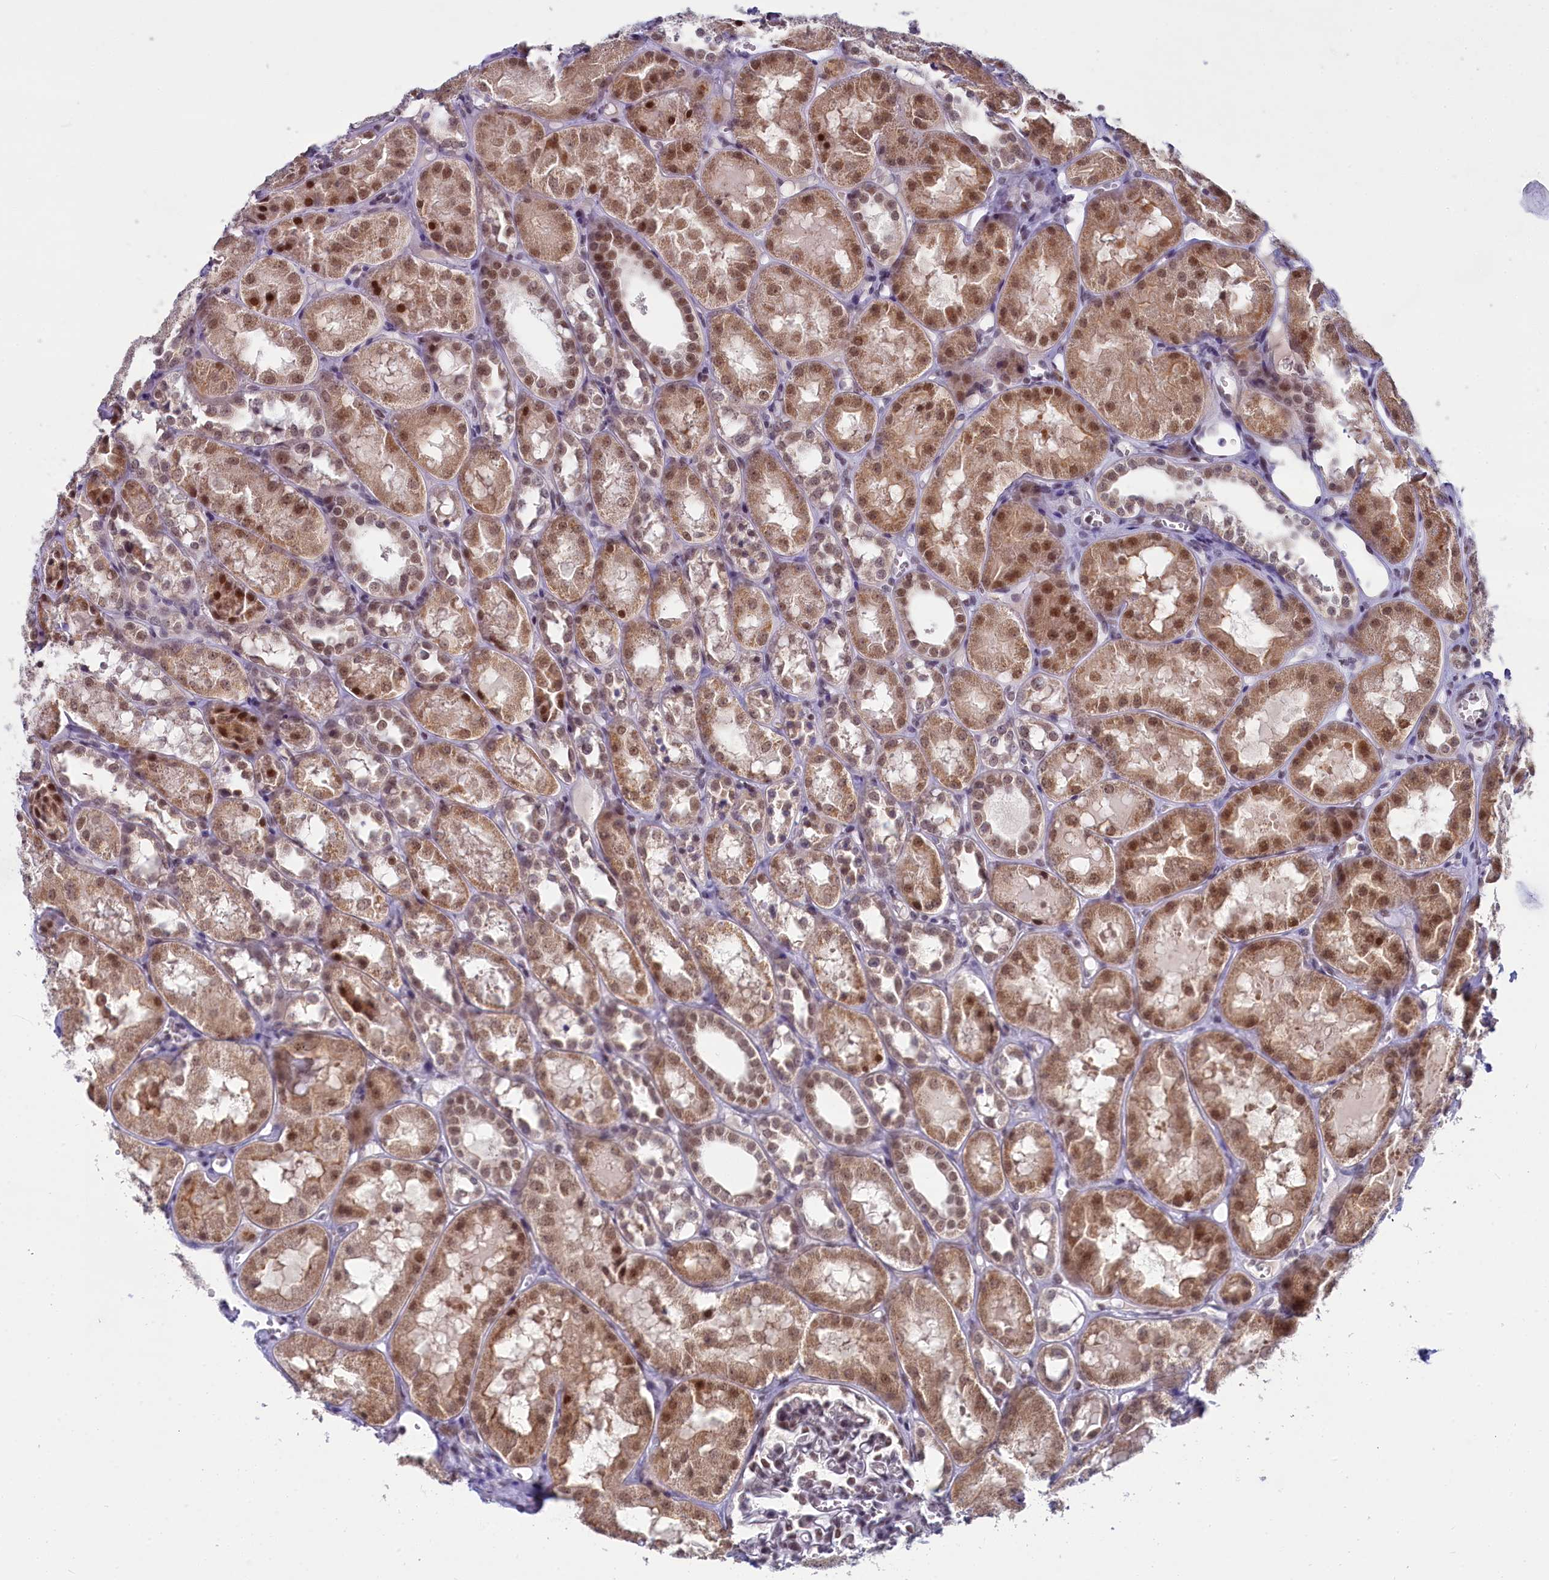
{"staining": {"intensity": "weak", "quantity": "25%-75%", "location": "nuclear"}, "tissue": "kidney", "cell_type": "Cells in glomeruli", "image_type": "normal", "snomed": [{"axis": "morphology", "description": "Normal tissue, NOS"}, {"axis": "topography", "description": "Kidney"}], "caption": "Immunohistochemical staining of unremarkable human kidney displays 25%-75% levels of weak nuclear protein expression in approximately 25%-75% of cells in glomeruli. (DAB (3,3'-diaminobenzidine) IHC, brown staining for protein, blue staining for nuclei).", "gene": "PPHLN1", "patient": {"sex": "male", "age": 16}}